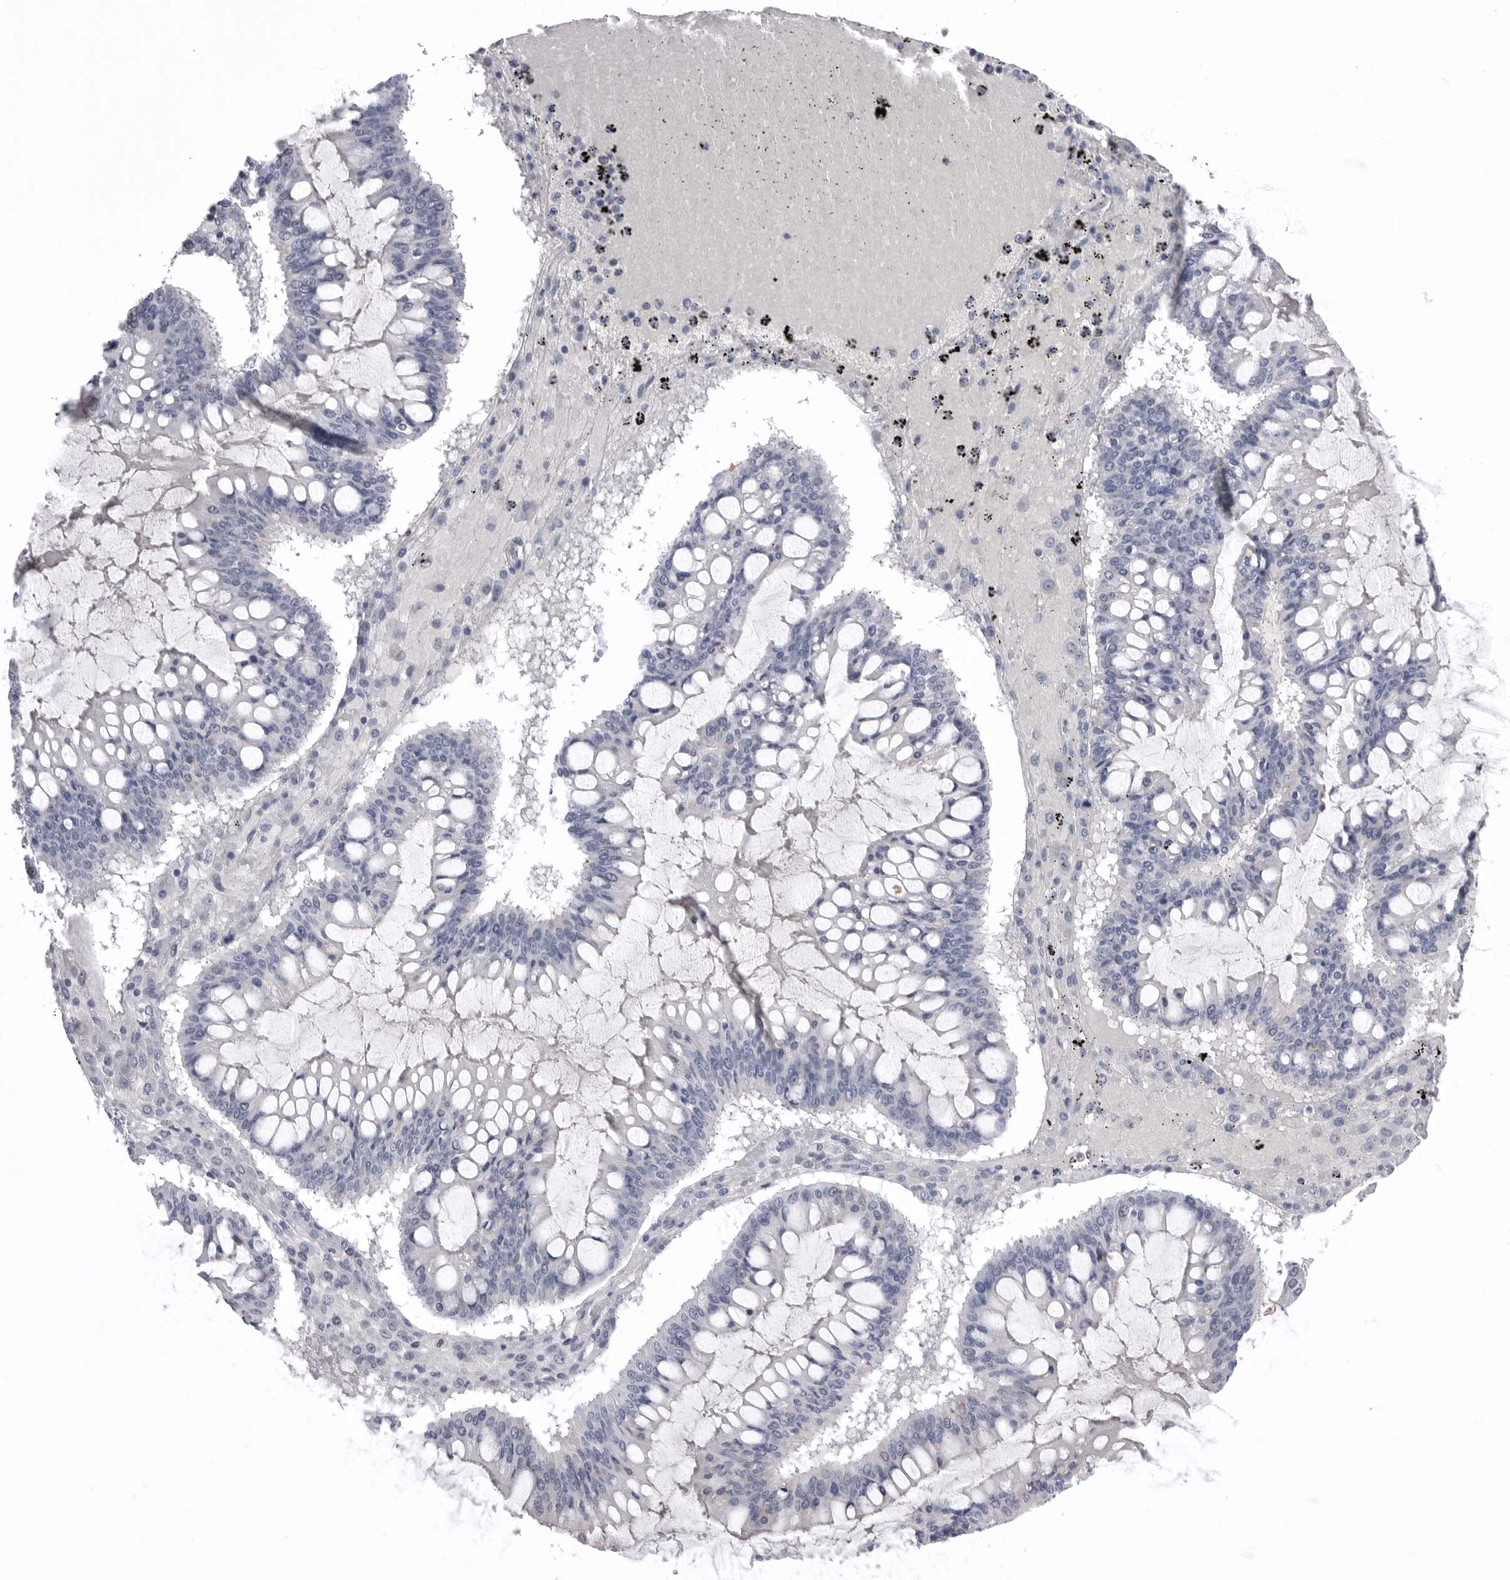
{"staining": {"intensity": "negative", "quantity": "none", "location": "none"}, "tissue": "ovarian cancer", "cell_type": "Tumor cells", "image_type": "cancer", "snomed": [{"axis": "morphology", "description": "Cystadenocarcinoma, mucinous, NOS"}, {"axis": "topography", "description": "Ovary"}], "caption": "Mucinous cystadenocarcinoma (ovarian) was stained to show a protein in brown. There is no significant positivity in tumor cells.", "gene": "DLGAP3", "patient": {"sex": "female", "age": 73}}